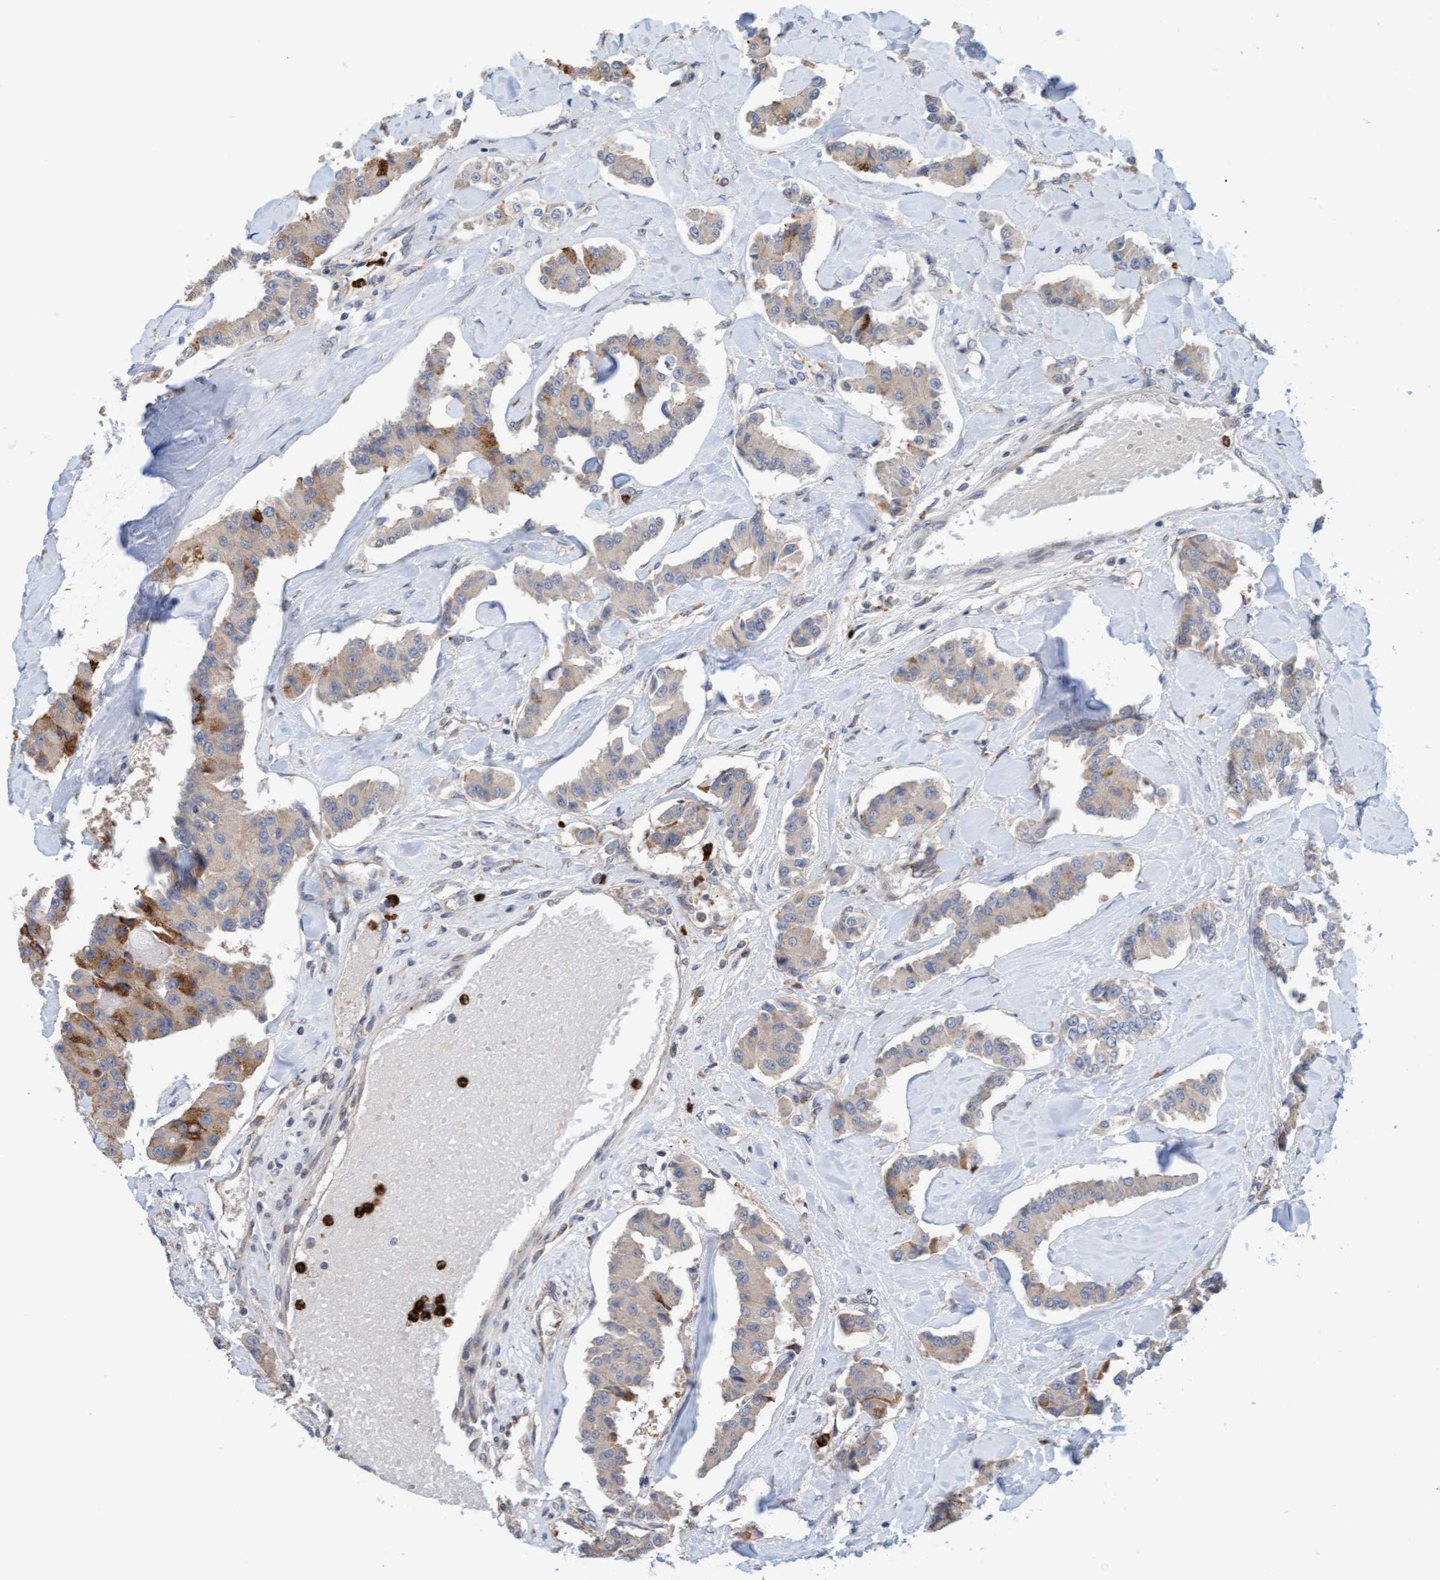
{"staining": {"intensity": "moderate", "quantity": "<25%", "location": "cytoplasmic/membranous"}, "tissue": "carcinoid", "cell_type": "Tumor cells", "image_type": "cancer", "snomed": [{"axis": "morphology", "description": "Carcinoid, malignant, NOS"}, {"axis": "topography", "description": "Pancreas"}], "caption": "Protein expression analysis of human carcinoid reveals moderate cytoplasmic/membranous staining in approximately <25% of tumor cells.", "gene": "MMP8", "patient": {"sex": "male", "age": 41}}